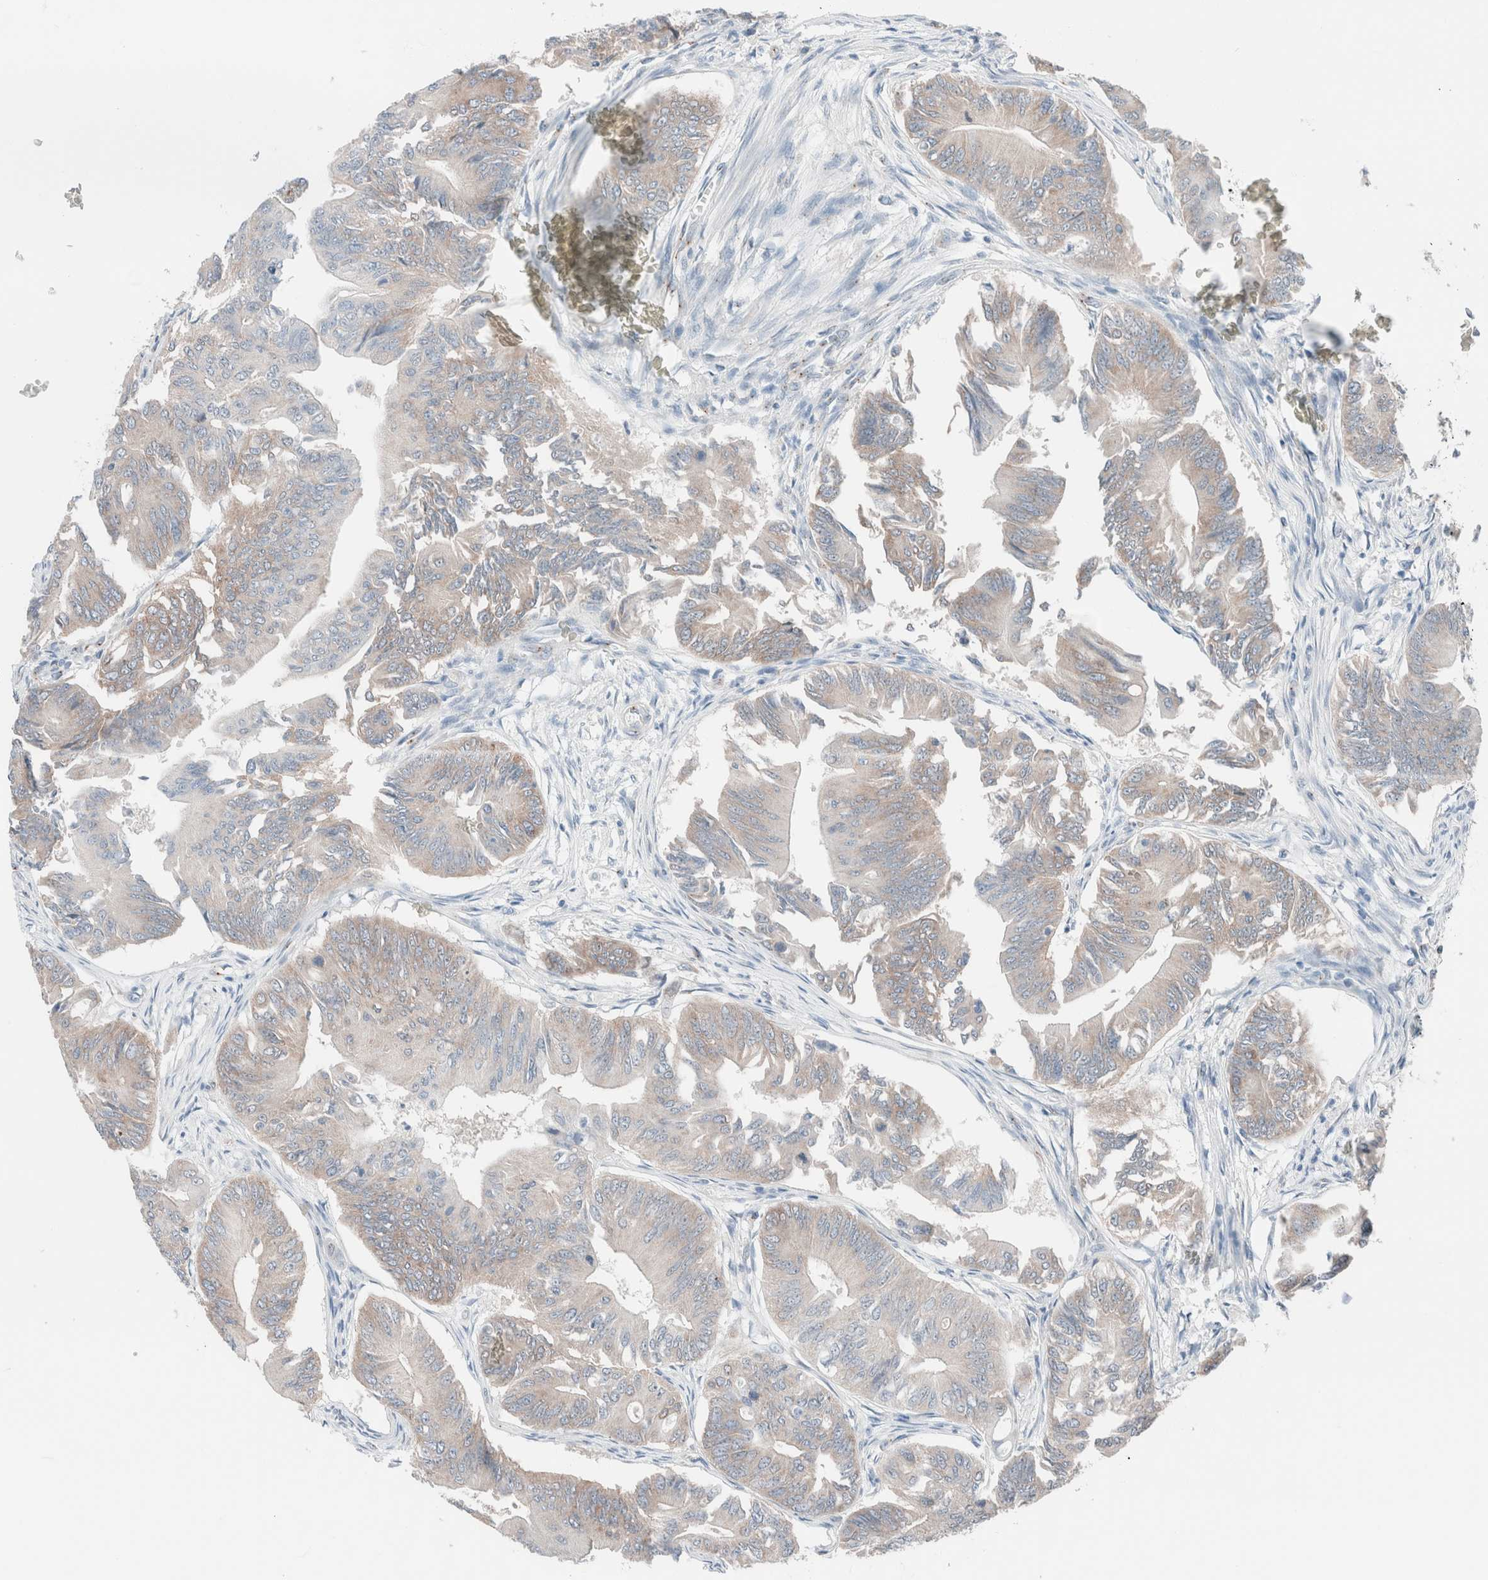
{"staining": {"intensity": "weak", "quantity": "25%-75%", "location": "cytoplasmic/membranous"}, "tissue": "colorectal cancer", "cell_type": "Tumor cells", "image_type": "cancer", "snomed": [{"axis": "morphology", "description": "Adenoma, NOS"}, {"axis": "morphology", "description": "Adenocarcinoma, NOS"}, {"axis": "topography", "description": "Colon"}], "caption": "Adenoma (colorectal) stained with DAB (3,3'-diaminobenzidine) IHC reveals low levels of weak cytoplasmic/membranous positivity in approximately 25%-75% of tumor cells.", "gene": "CASC3", "patient": {"sex": "male", "age": 79}}